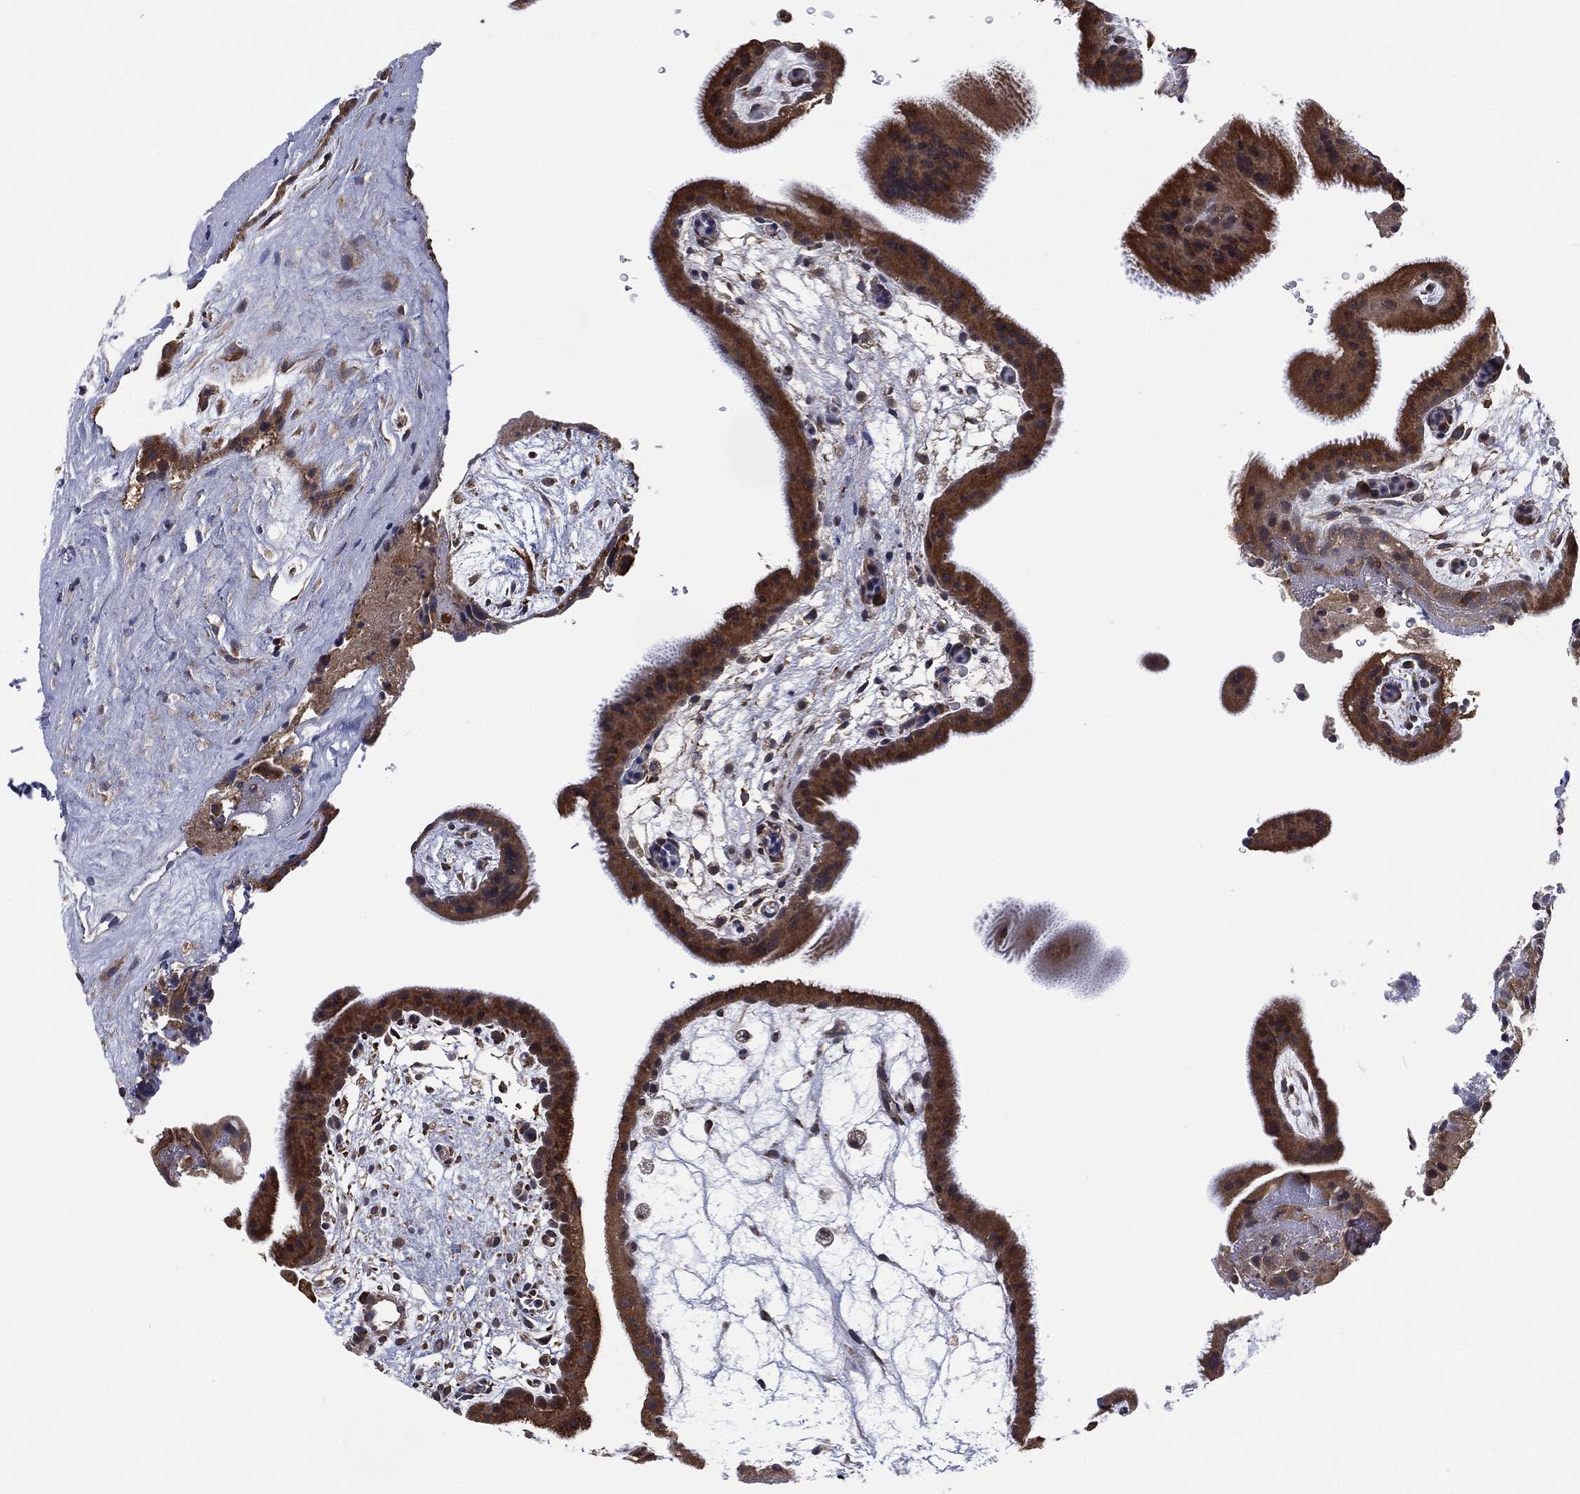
{"staining": {"intensity": "strong", "quantity": "25%-75%", "location": "cytoplasmic/membranous"}, "tissue": "placenta", "cell_type": "Trophoblastic cells", "image_type": "normal", "snomed": [{"axis": "morphology", "description": "Normal tissue, NOS"}, {"axis": "topography", "description": "Placenta"}], "caption": "Human placenta stained for a protein (brown) demonstrates strong cytoplasmic/membranous positive staining in approximately 25%-75% of trophoblastic cells.", "gene": "SELENOO", "patient": {"sex": "female", "age": 19}}